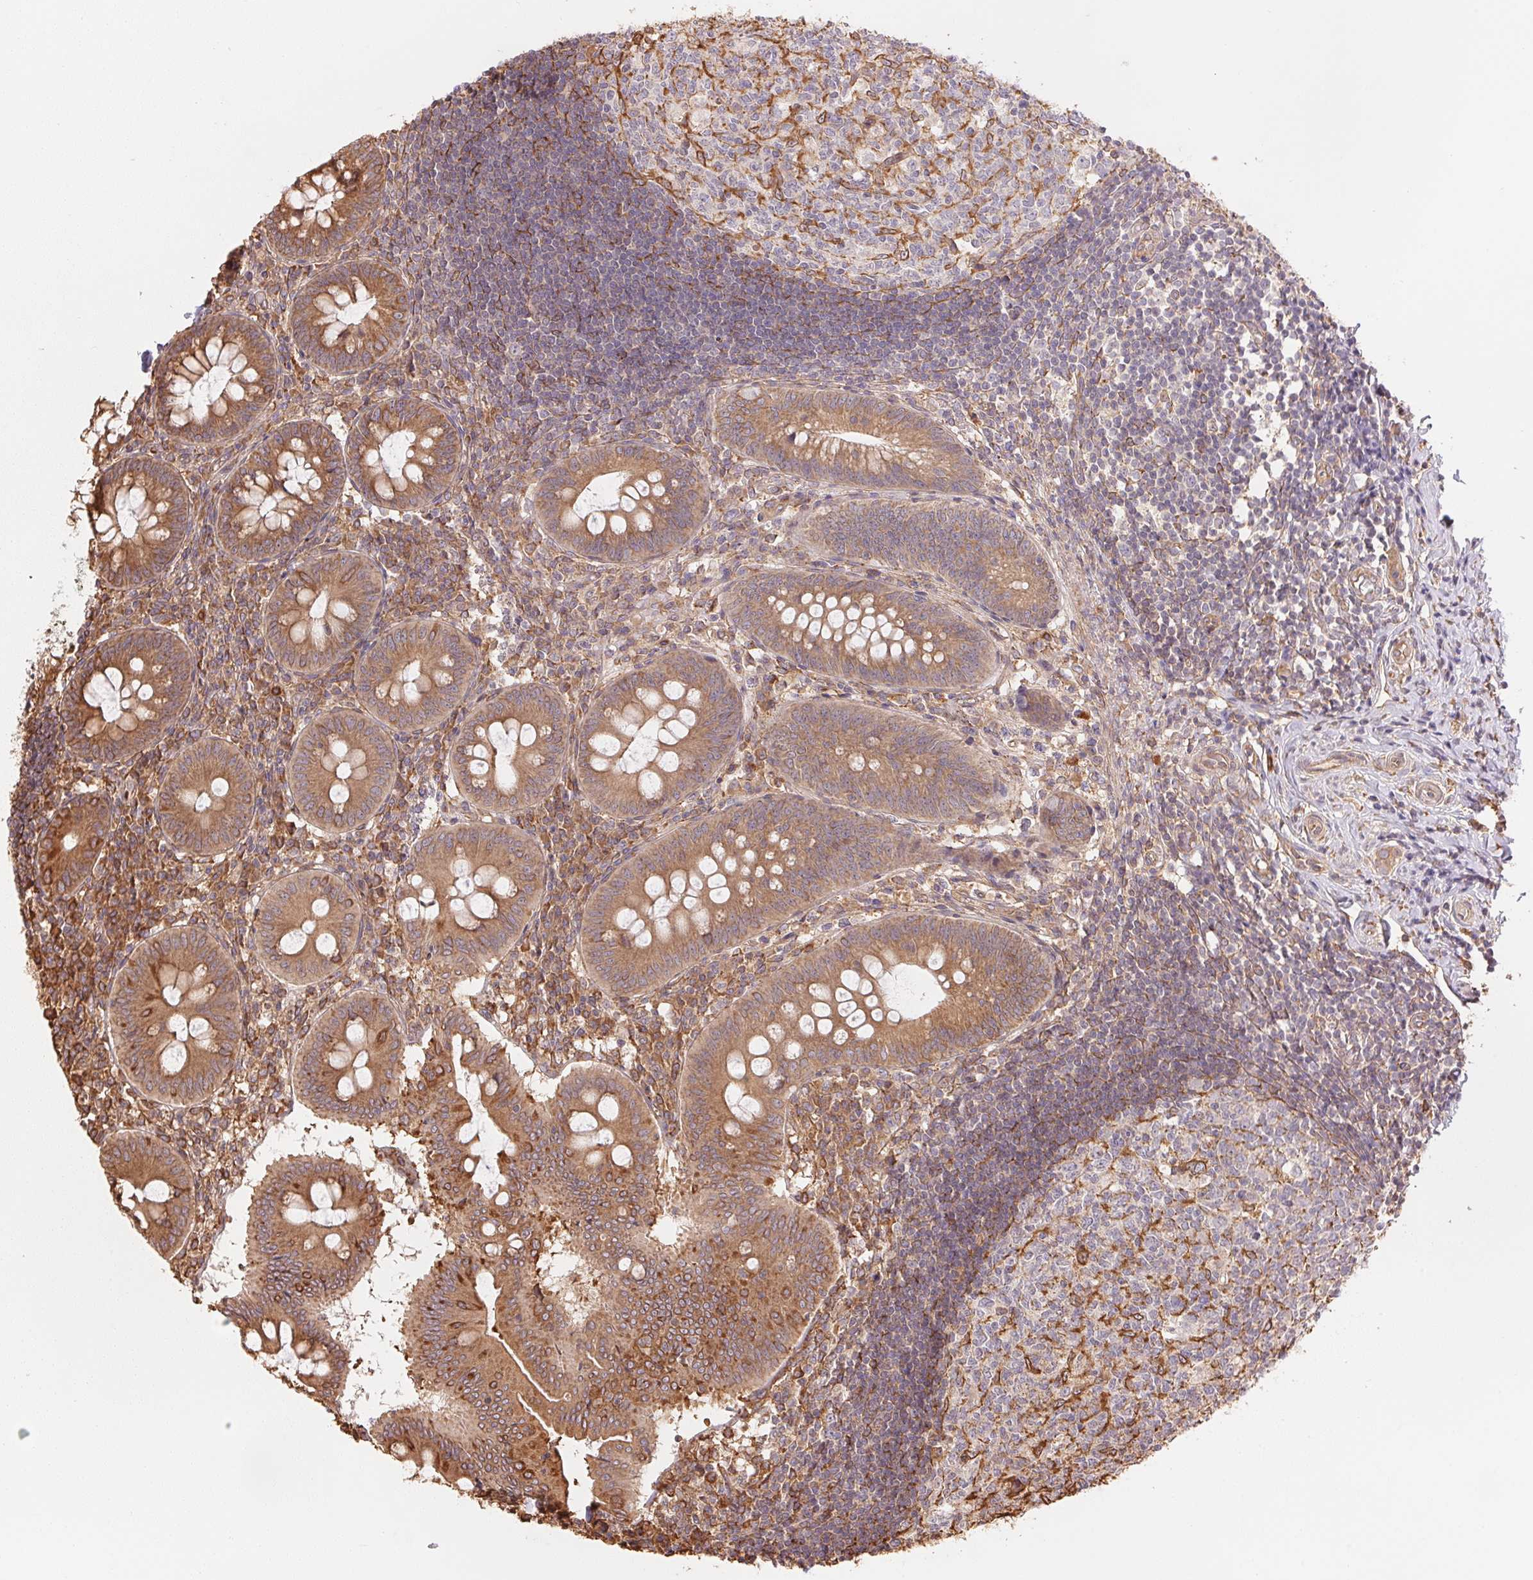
{"staining": {"intensity": "weak", "quantity": ">75%", "location": "cytoplasmic/membranous"}, "tissue": "appendix", "cell_type": "Glandular cells", "image_type": "normal", "snomed": [{"axis": "morphology", "description": "Normal tissue, NOS"}, {"axis": "morphology", "description": "Inflammation, NOS"}, {"axis": "topography", "description": "Appendix"}], "caption": "DAB (3,3'-diaminobenzidine) immunohistochemical staining of benign appendix reveals weak cytoplasmic/membranous protein expression in approximately >75% of glandular cells. The staining was performed using DAB to visualize the protein expression in brown, while the nuclei were stained in blue with hematoxylin (Magnification: 20x).", "gene": "C6orf163", "patient": {"sex": "male", "age": 16}}